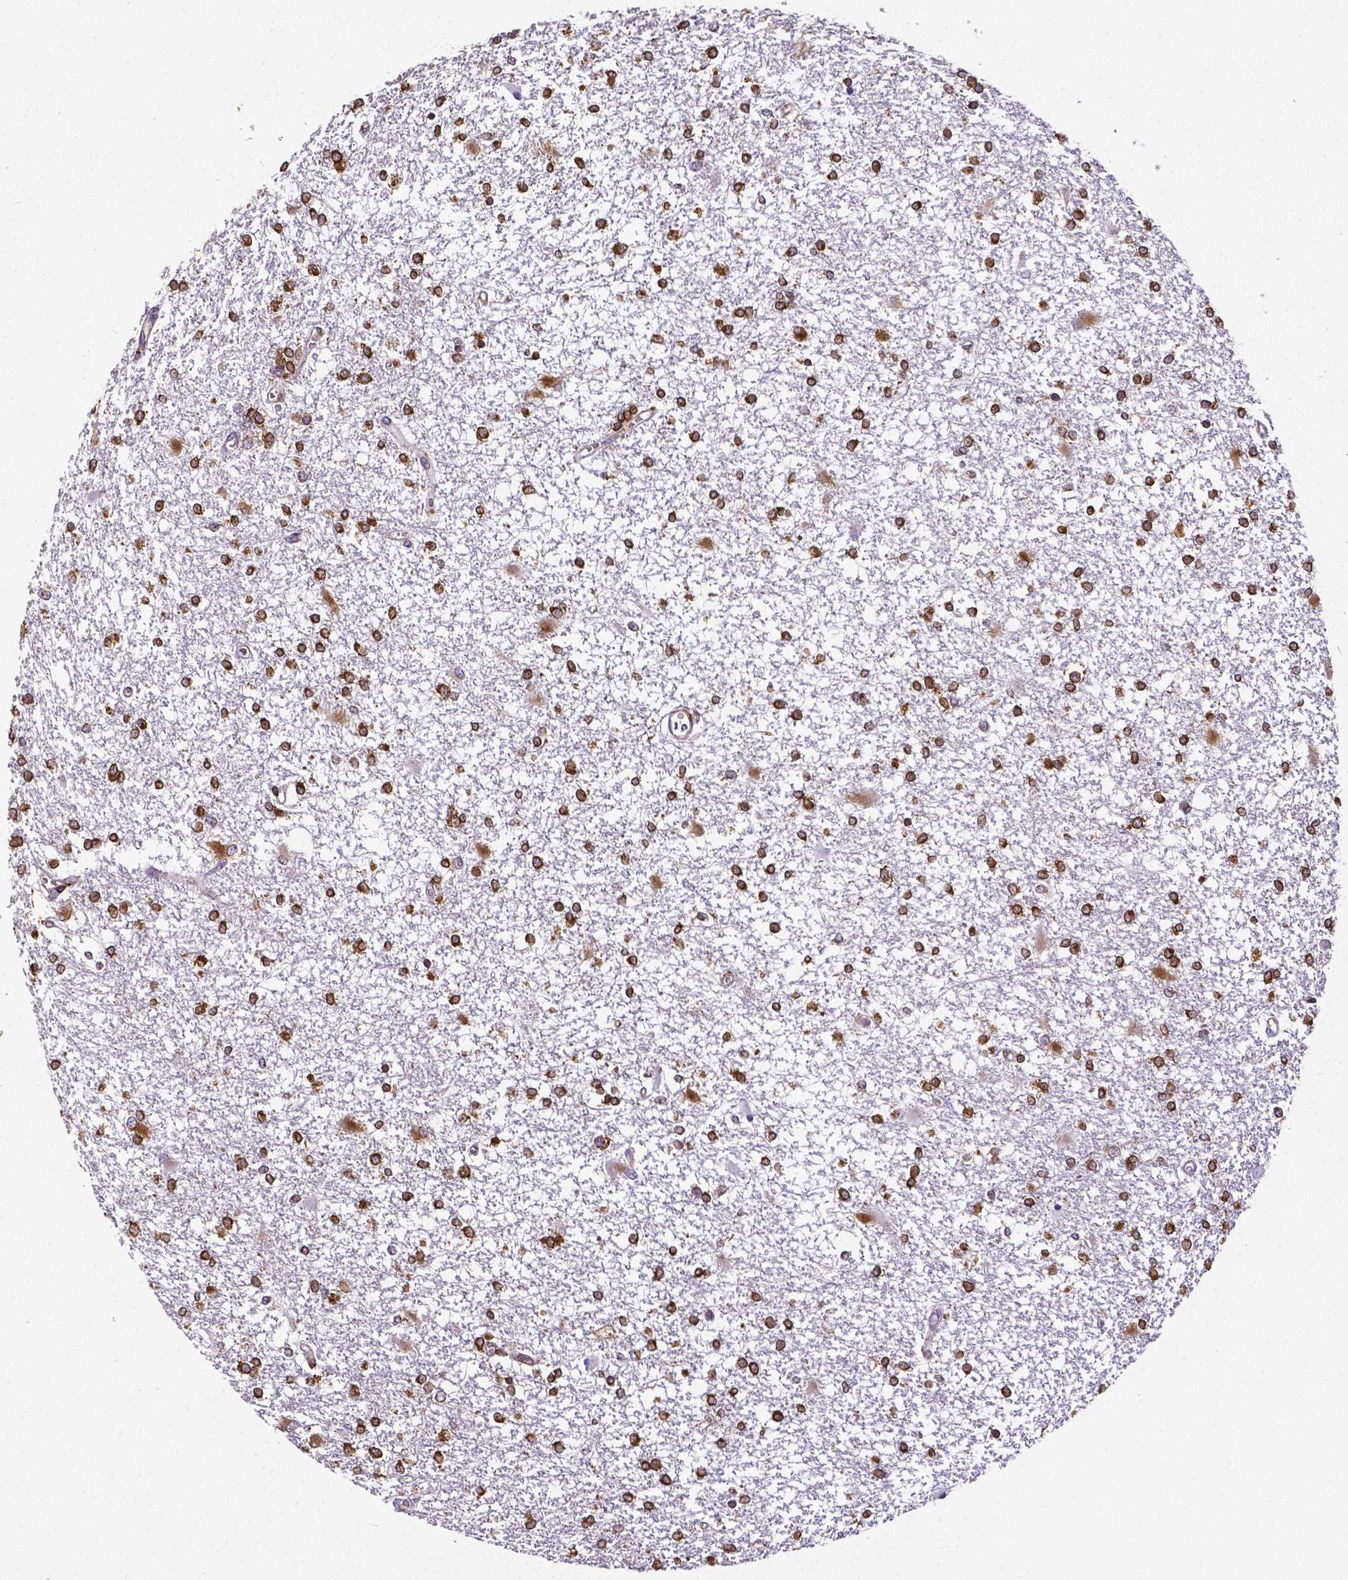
{"staining": {"intensity": "strong", "quantity": ">75%", "location": "cytoplasmic/membranous"}, "tissue": "glioma", "cell_type": "Tumor cells", "image_type": "cancer", "snomed": [{"axis": "morphology", "description": "Glioma, malignant, High grade"}, {"axis": "topography", "description": "Cerebral cortex"}], "caption": "Tumor cells reveal strong cytoplasmic/membranous staining in about >75% of cells in malignant glioma (high-grade). The staining was performed using DAB (3,3'-diaminobenzidine) to visualize the protein expression in brown, while the nuclei were stained in blue with hematoxylin (Magnification: 20x).", "gene": "MTDH", "patient": {"sex": "male", "age": 79}}